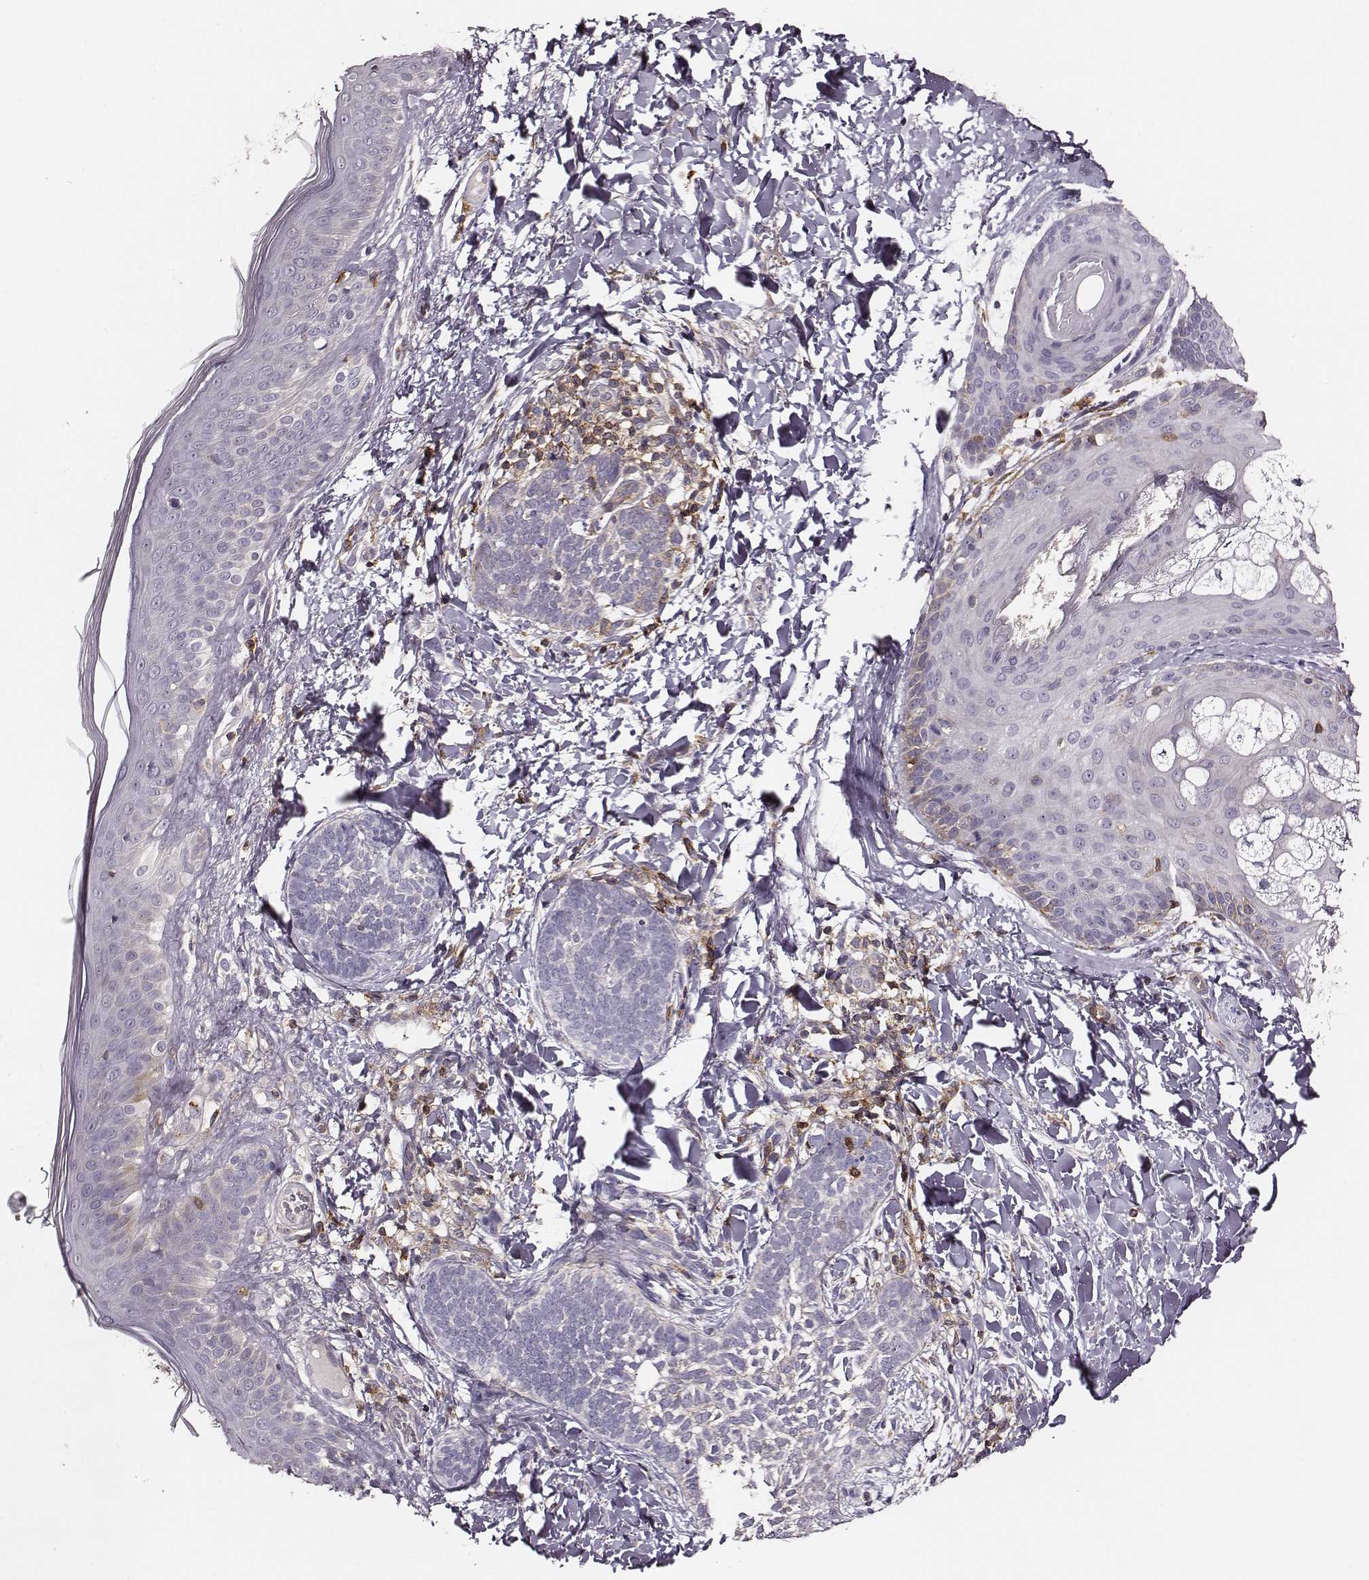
{"staining": {"intensity": "negative", "quantity": "none", "location": "none"}, "tissue": "skin cancer", "cell_type": "Tumor cells", "image_type": "cancer", "snomed": [{"axis": "morphology", "description": "Normal tissue, NOS"}, {"axis": "morphology", "description": "Basal cell carcinoma"}, {"axis": "topography", "description": "Skin"}], "caption": "The immunohistochemistry (IHC) image has no significant staining in tumor cells of skin cancer tissue. The staining is performed using DAB brown chromogen with nuclei counter-stained in using hematoxylin.", "gene": "ZYX", "patient": {"sex": "male", "age": 46}}